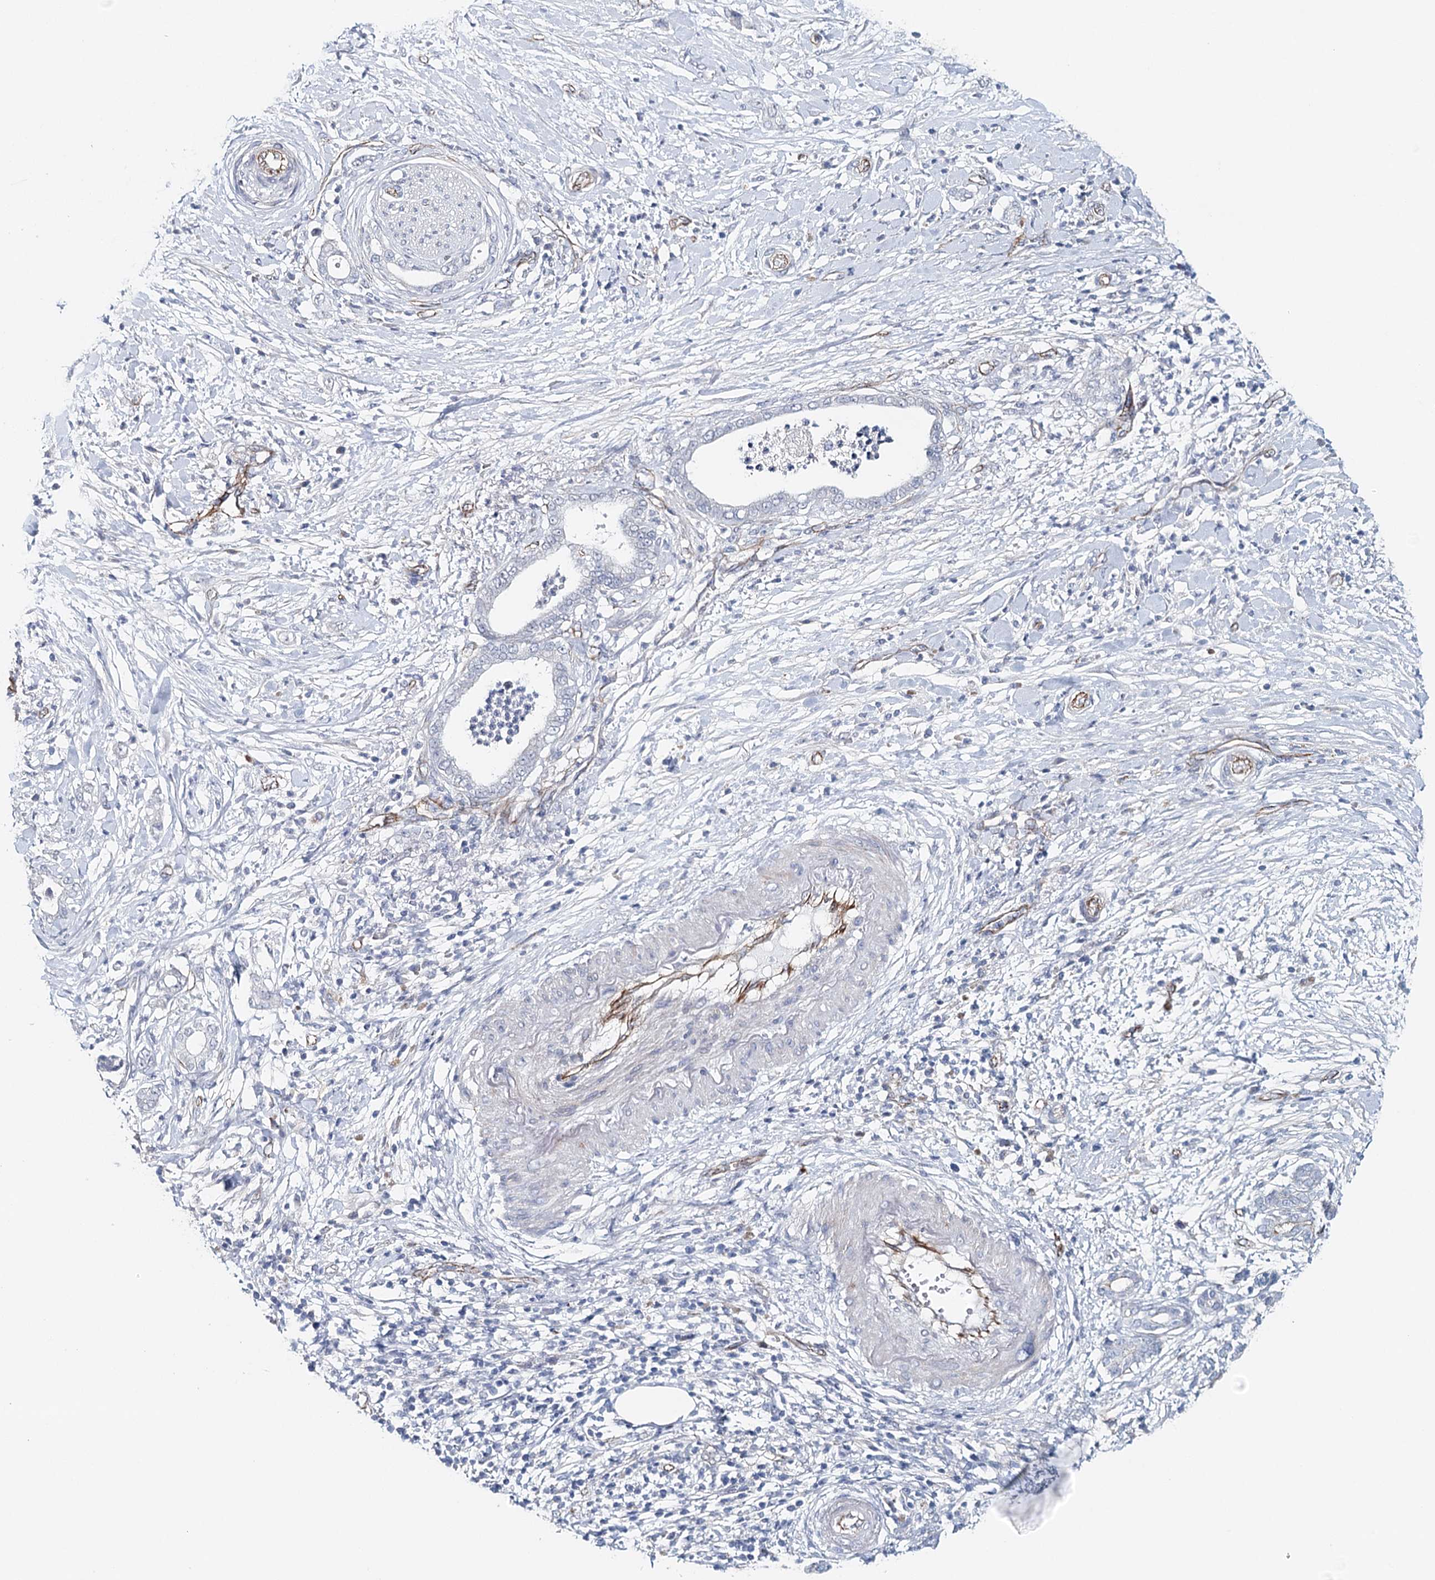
{"staining": {"intensity": "negative", "quantity": "none", "location": "none"}, "tissue": "pancreatic cancer", "cell_type": "Tumor cells", "image_type": "cancer", "snomed": [{"axis": "morphology", "description": "Adenocarcinoma, NOS"}, {"axis": "topography", "description": "Pancreas"}], "caption": "Protein analysis of pancreatic adenocarcinoma exhibits no significant positivity in tumor cells.", "gene": "SYNPO", "patient": {"sex": "female", "age": 55}}